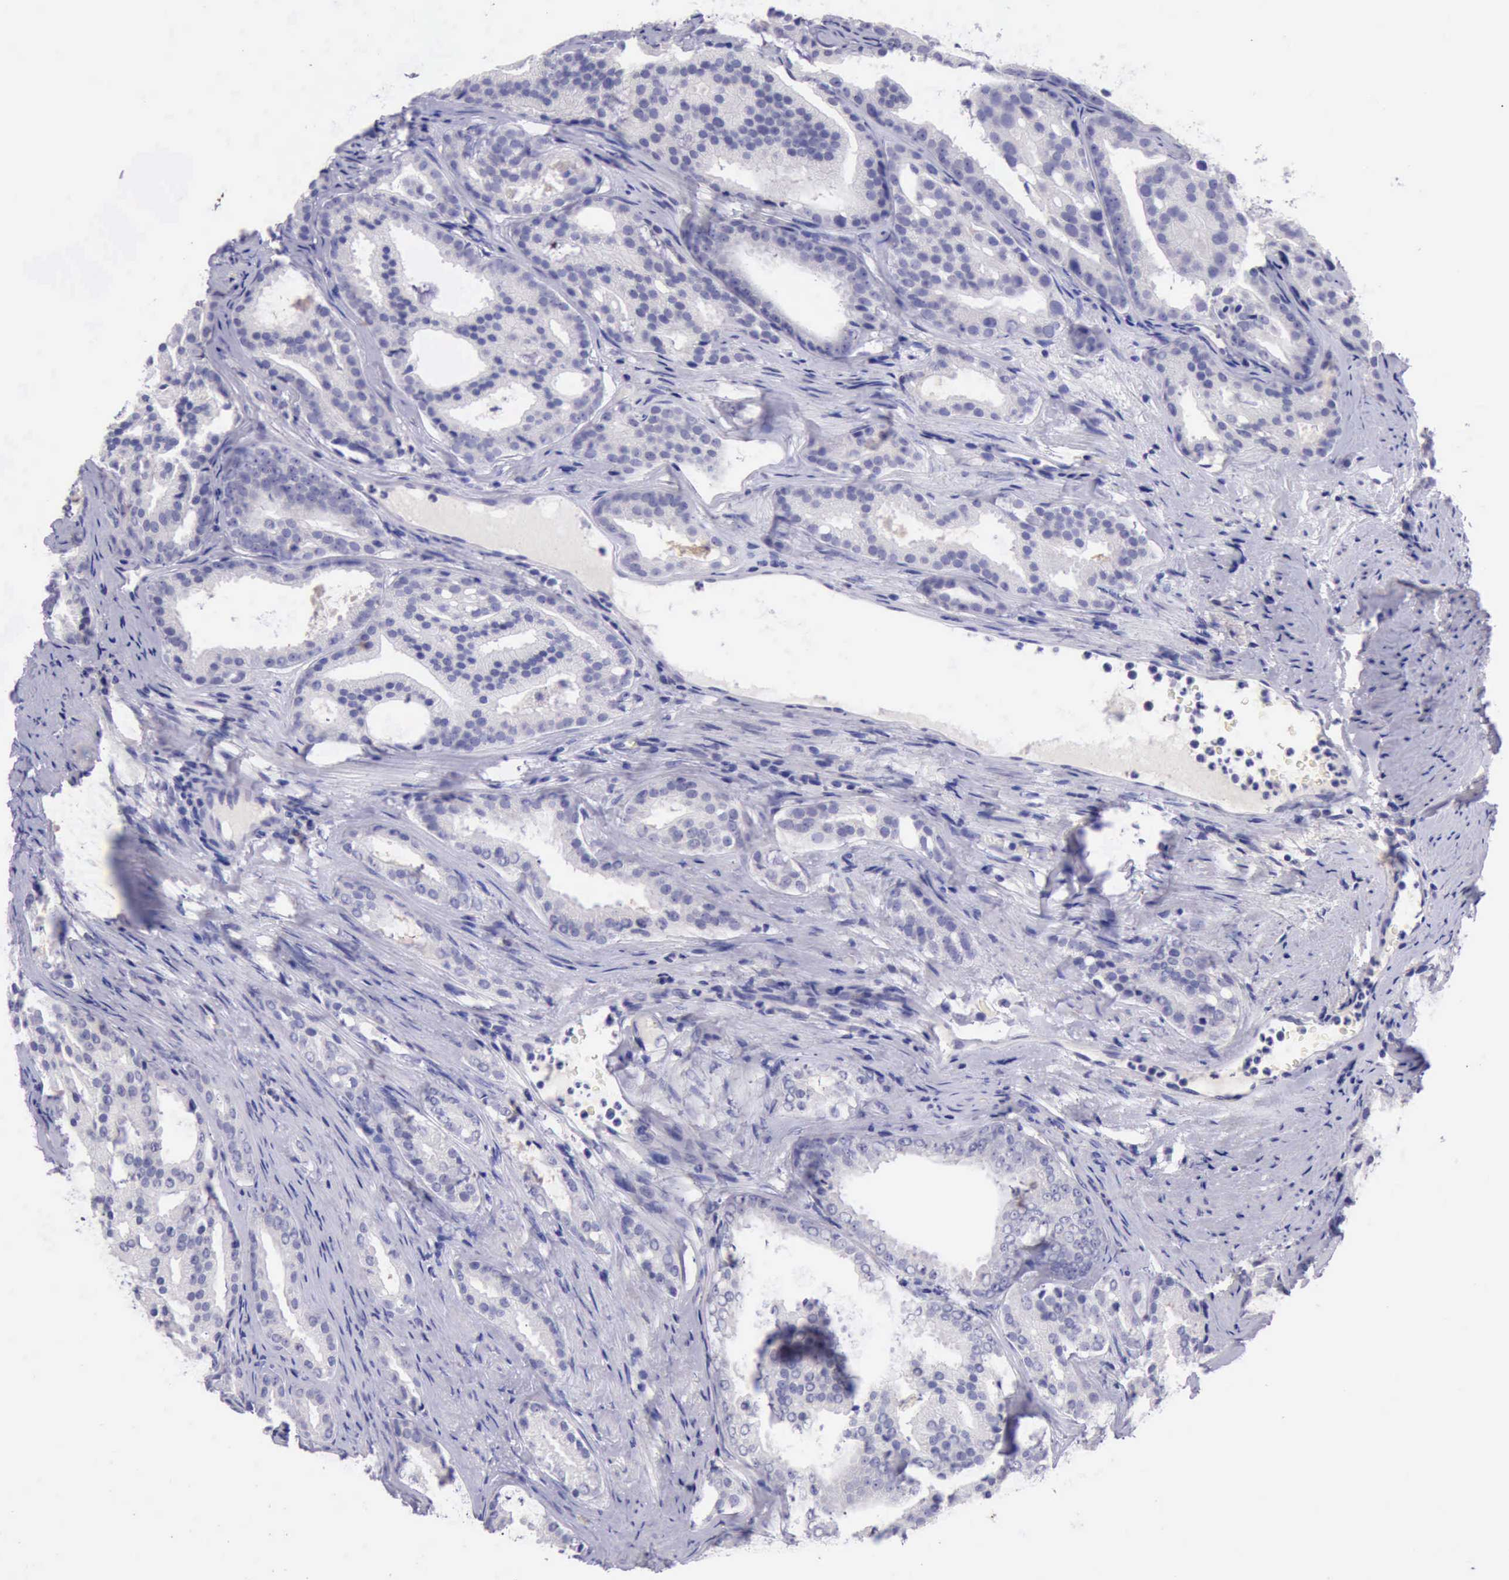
{"staining": {"intensity": "negative", "quantity": "none", "location": "none"}, "tissue": "prostate cancer", "cell_type": "Tumor cells", "image_type": "cancer", "snomed": [{"axis": "morphology", "description": "Adenocarcinoma, High grade"}, {"axis": "topography", "description": "Prostate"}], "caption": "IHC image of human prostate high-grade adenocarcinoma stained for a protein (brown), which demonstrates no staining in tumor cells.", "gene": "LRFN5", "patient": {"sex": "male", "age": 64}}